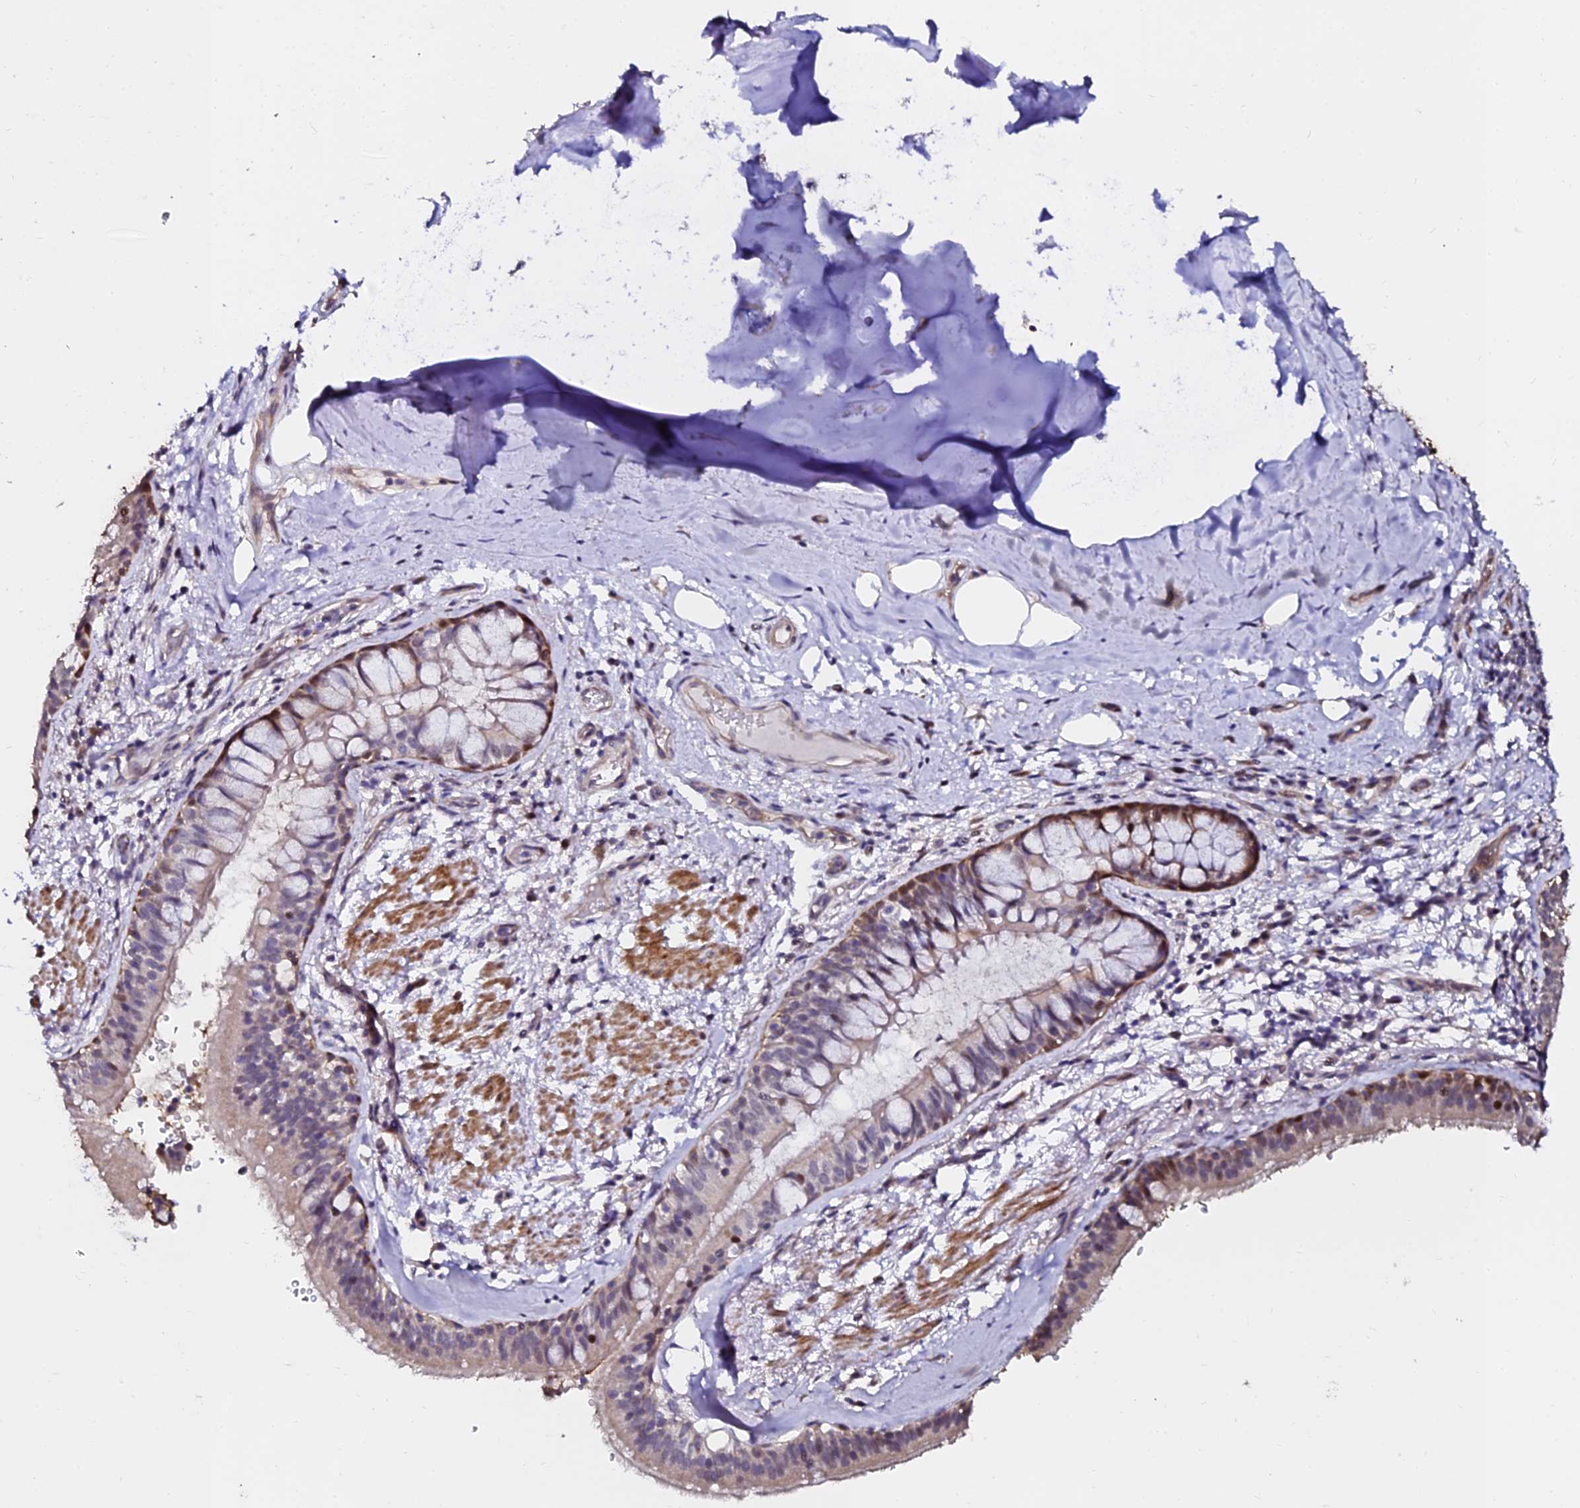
{"staining": {"intensity": "negative", "quantity": "none", "location": "none"}, "tissue": "adipose tissue", "cell_type": "Adipocytes", "image_type": "normal", "snomed": [{"axis": "morphology", "description": "Normal tissue, NOS"}, {"axis": "topography", "description": "Lymph node"}, {"axis": "topography", "description": "Cartilage tissue"}, {"axis": "topography", "description": "Bronchus"}], "caption": "DAB immunohistochemical staining of normal human adipose tissue shows no significant positivity in adipocytes.", "gene": "GPN3", "patient": {"sex": "male", "age": 63}}